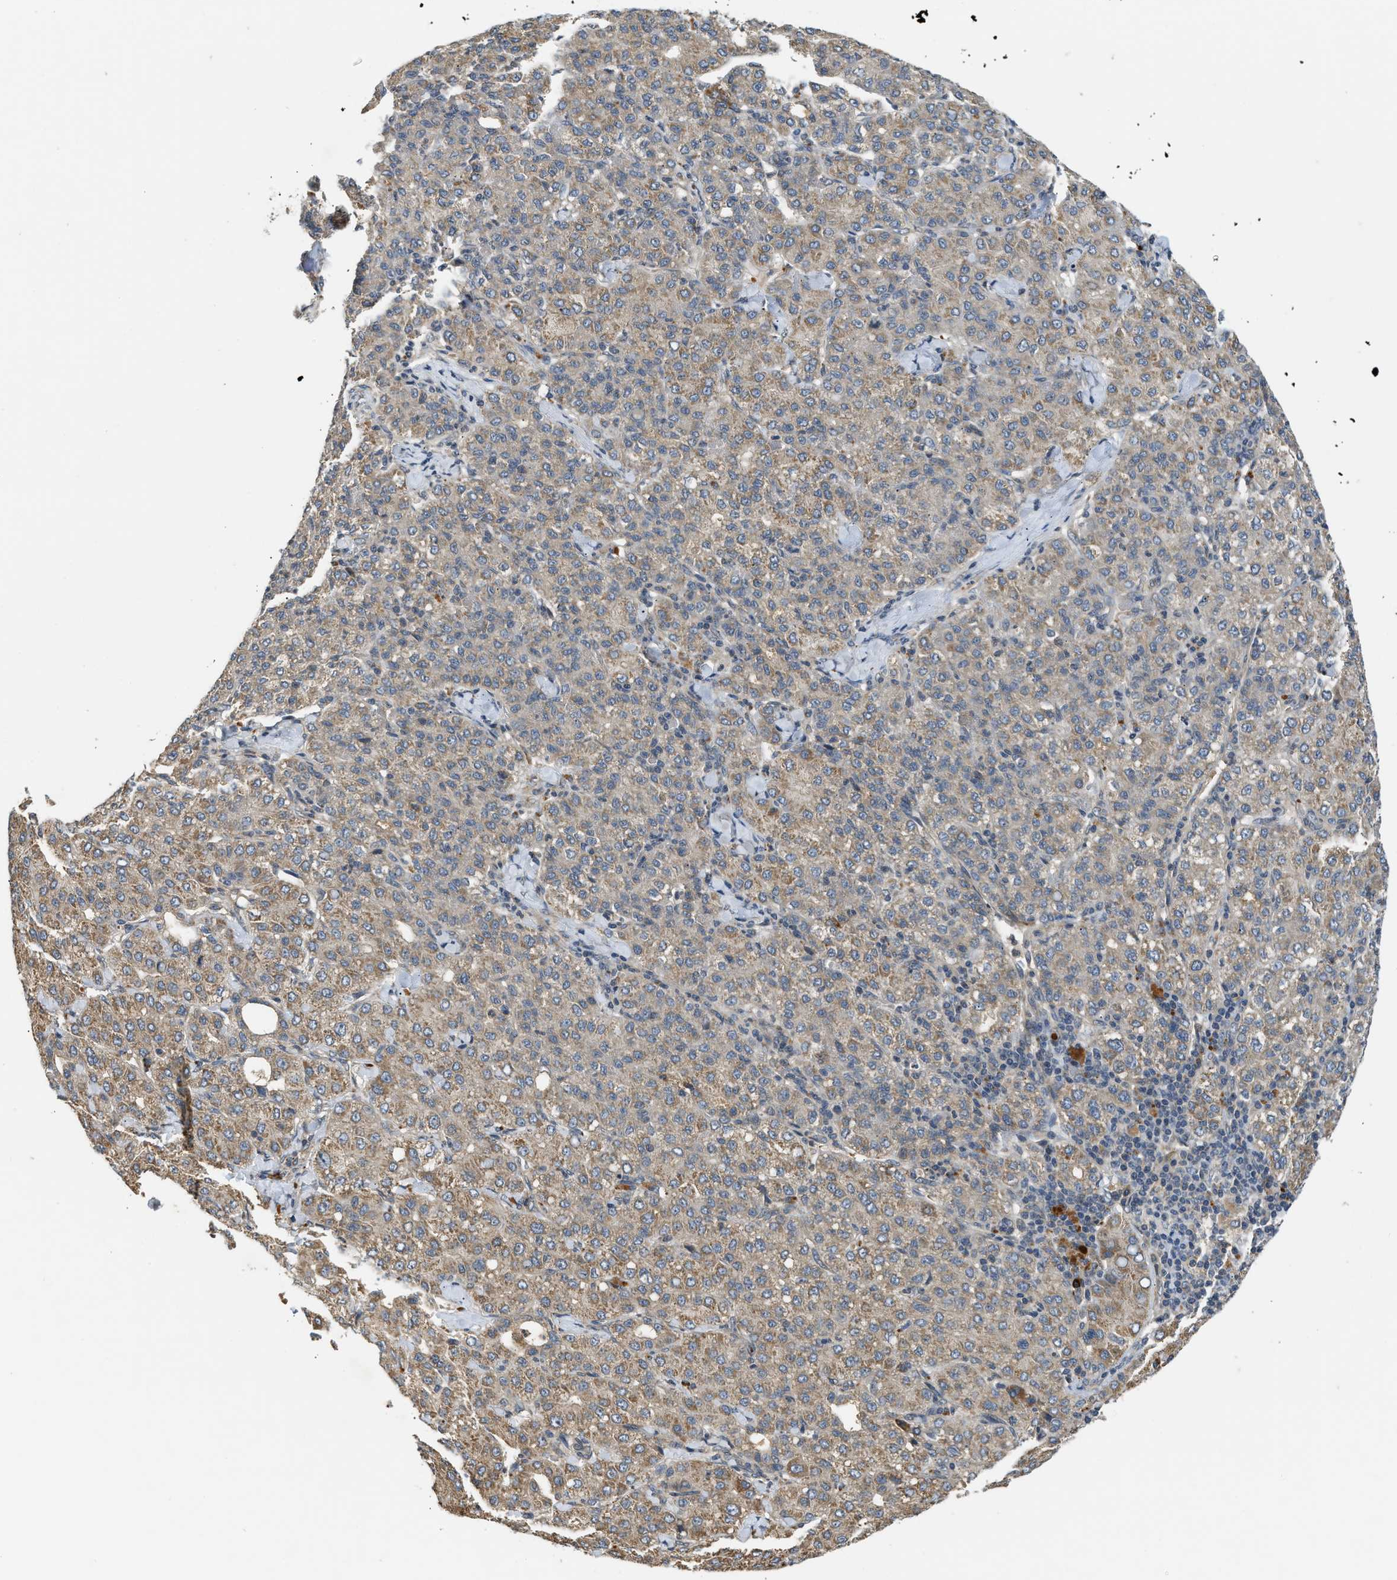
{"staining": {"intensity": "moderate", "quantity": "25%-75%", "location": "cytoplasmic/membranous"}, "tissue": "liver cancer", "cell_type": "Tumor cells", "image_type": "cancer", "snomed": [{"axis": "morphology", "description": "Carcinoma, Hepatocellular, NOS"}, {"axis": "topography", "description": "Liver"}], "caption": "Liver cancer stained with a protein marker shows moderate staining in tumor cells.", "gene": "ADCY8", "patient": {"sex": "male", "age": 65}}